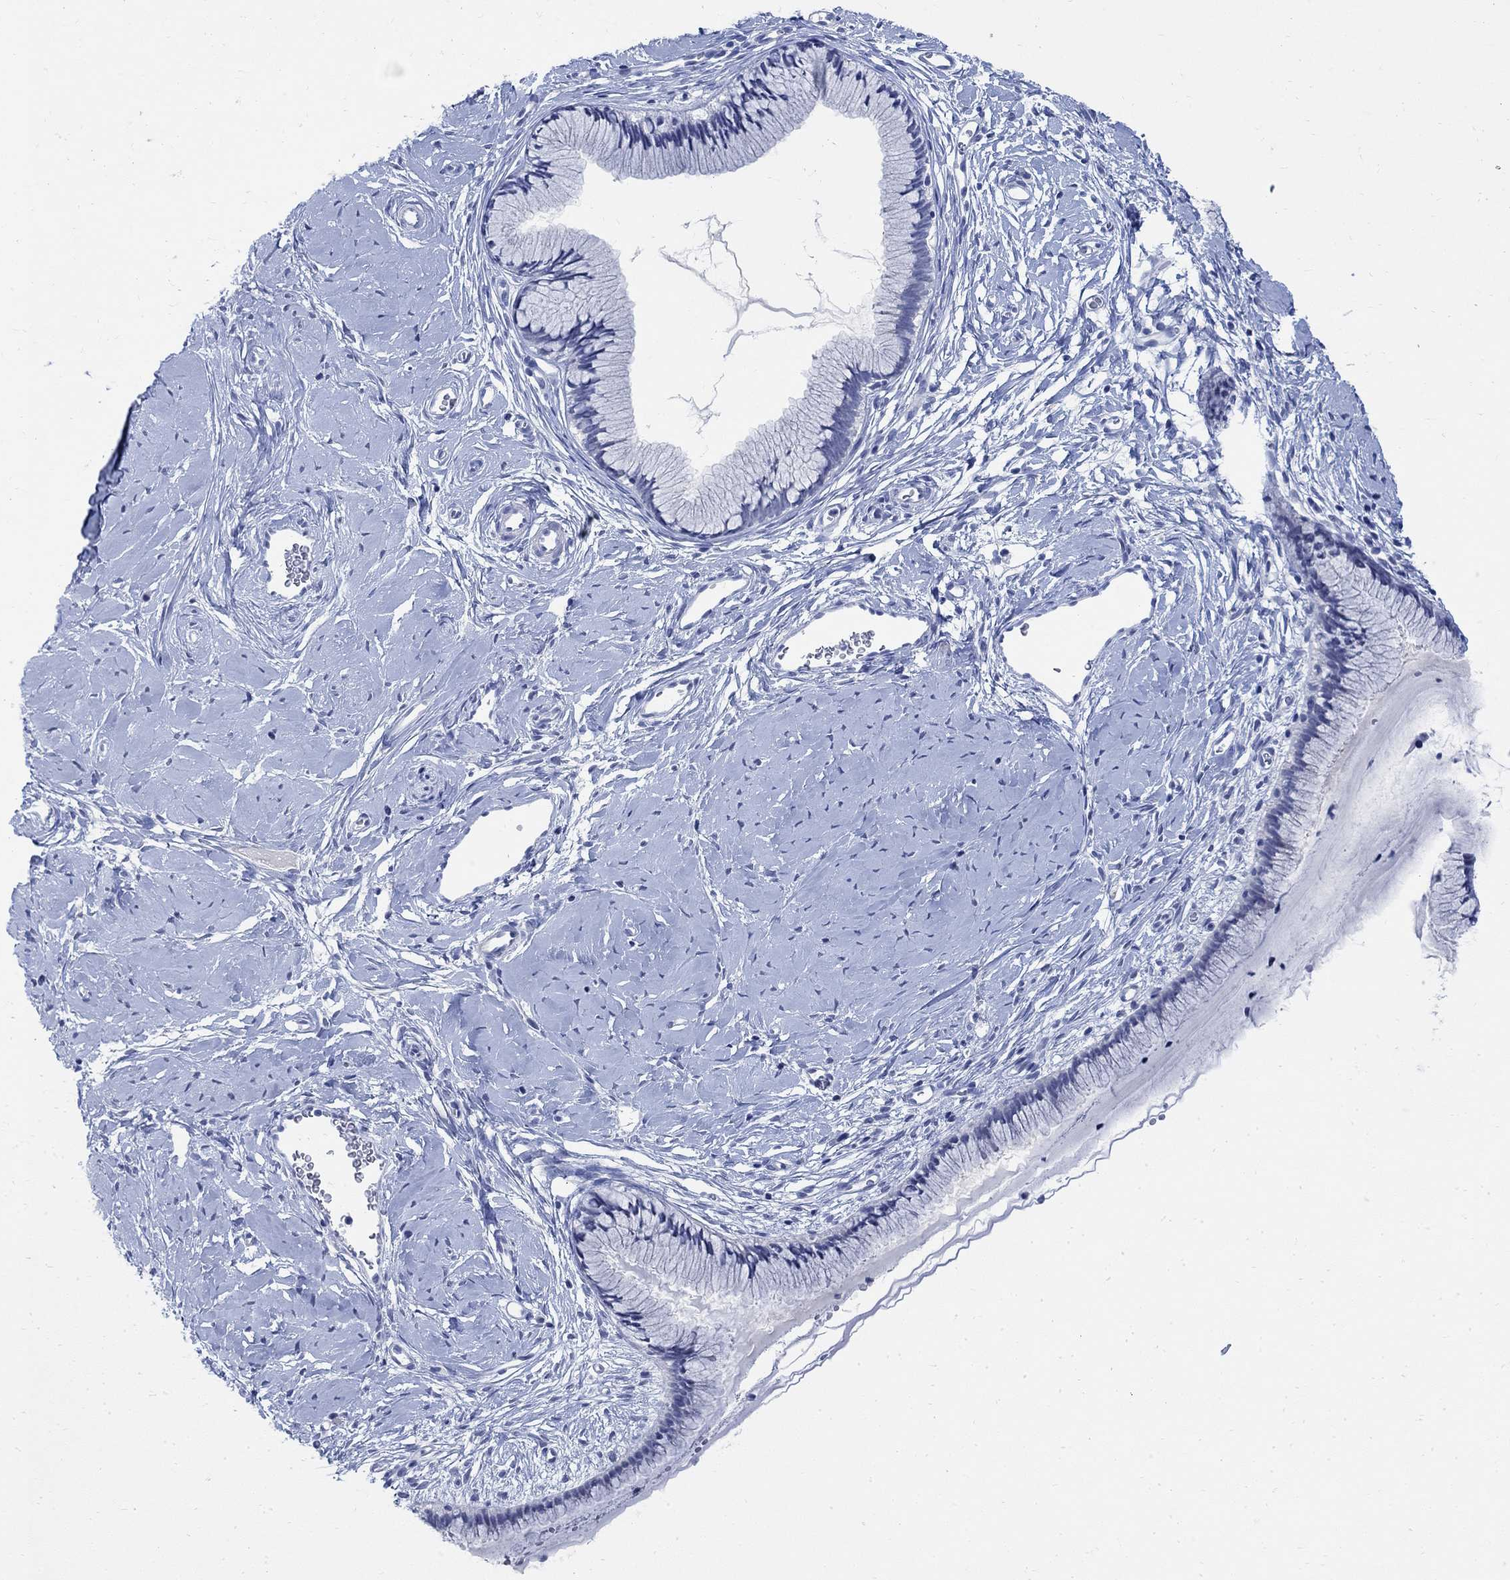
{"staining": {"intensity": "negative", "quantity": "none", "location": "none"}, "tissue": "cervix", "cell_type": "Glandular cells", "image_type": "normal", "snomed": [{"axis": "morphology", "description": "Normal tissue, NOS"}, {"axis": "topography", "description": "Cervix"}], "caption": "Human cervix stained for a protein using immunohistochemistry (IHC) displays no positivity in glandular cells.", "gene": "CAMK2N1", "patient": {"sex": "female", "age": 40}}